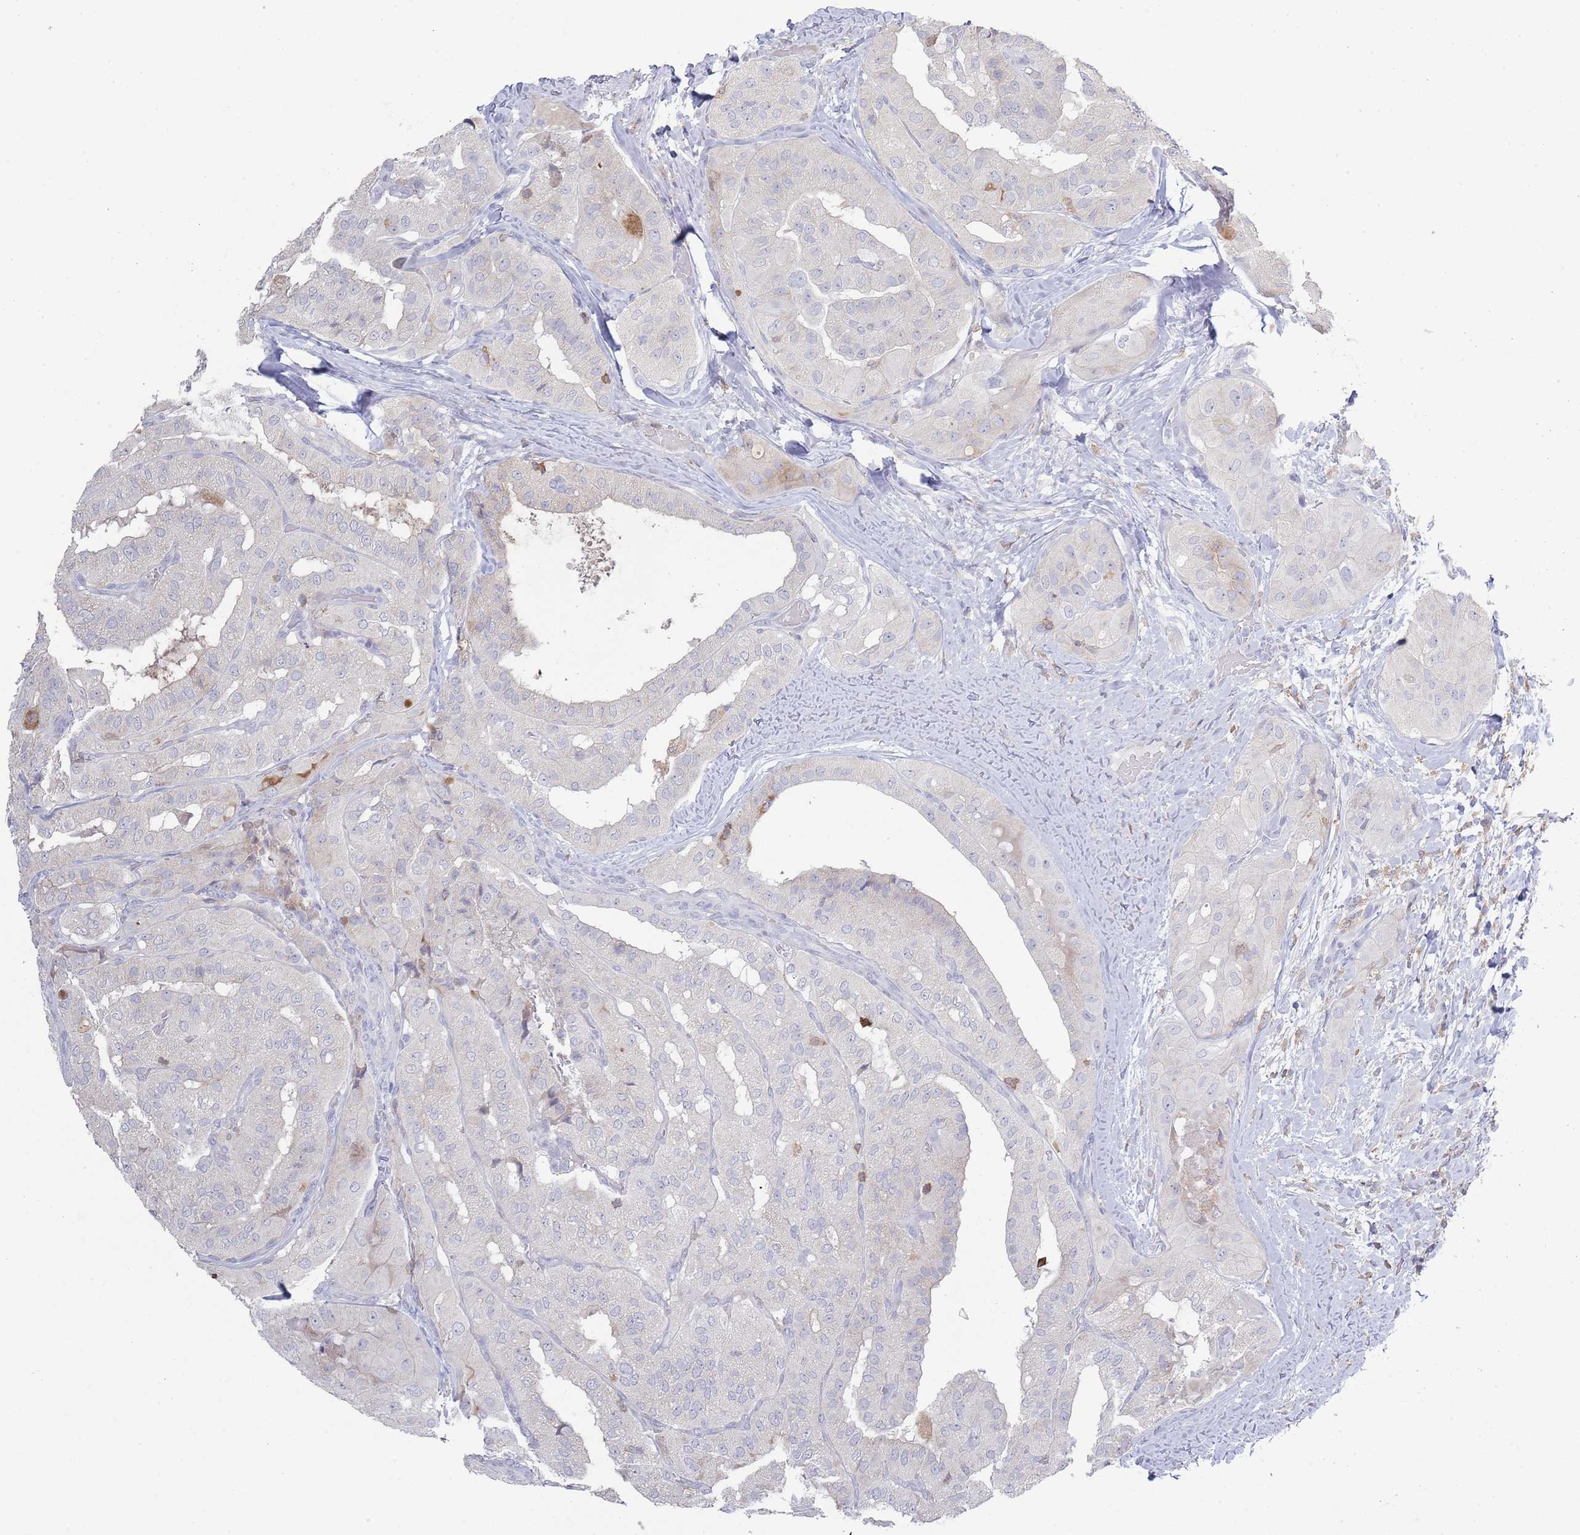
{"staining": {"intensity": "negative", "quantity": "none", "location": "none"}, "tissue": "thyroid cancer", "cell_type": "Tumor cells", "image_type": "cancer", "snomed": [{"axis": "morphology", "description": "Normal tissue, NOS"}, {"axis": "morphology", "description": "Papillary adenocarcinoma, NOS"}, {"axis": "topography", "description": "Thyroid gland"}], "caption": "High magnification brightfield microscopy of thyroid cancer (papillary adenocarcinoma) stained with DAB (3,3'-diaminobenzidine) (brown) and counterstained with hematoxylin (blue): tumor cells show no significant expression.", "gene": "LPXN", "patient": {"sex": "female", "age": 59}}